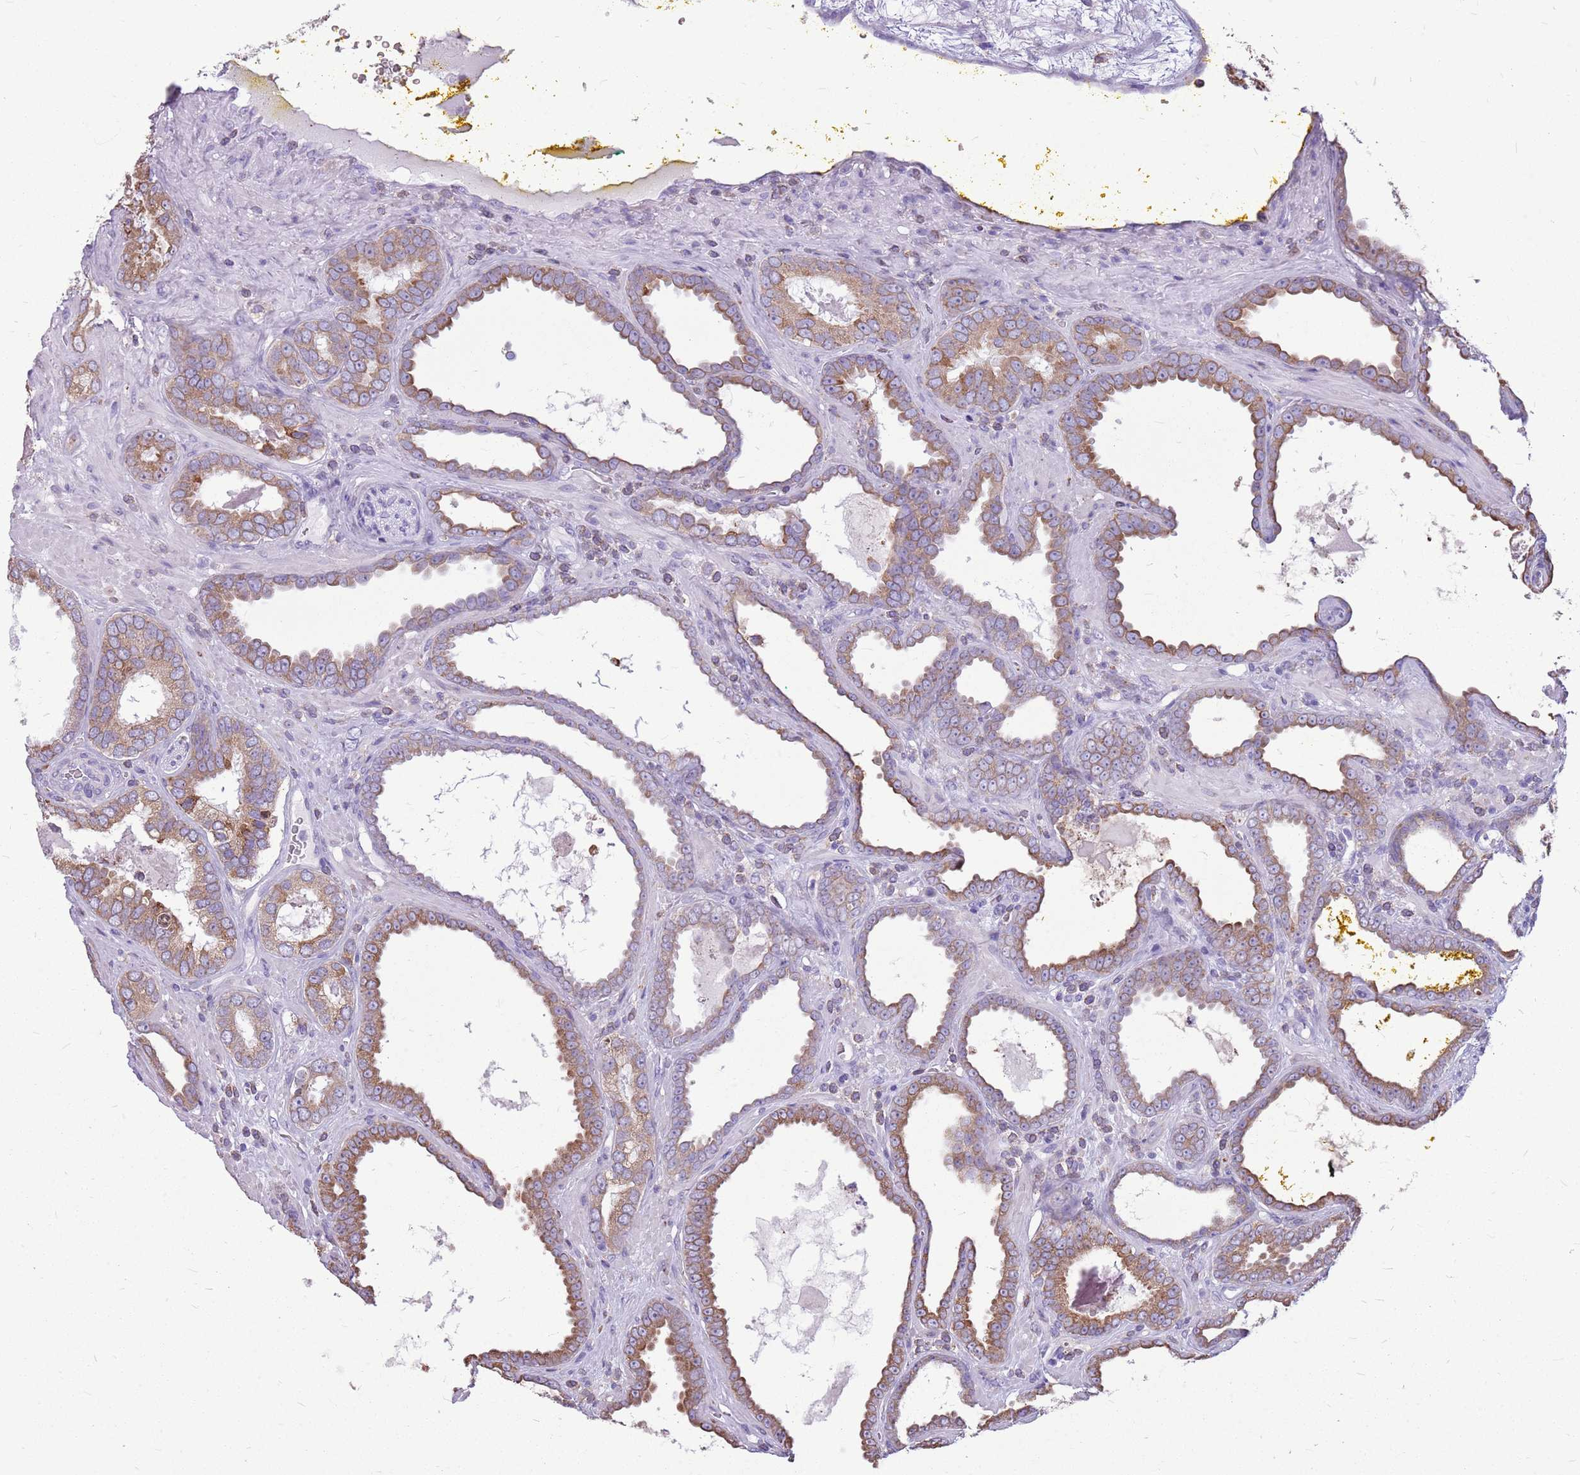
{"staining": {"intensity": "moderate", "quantity": ">75%", "location": "cytoplasmic/membranous"}, "tissue": "prostate cancer", "cell_type": "Tumor cells", "image_type": "cancer", "snomed": [{"axis": "morphology", "description": "Adenocarcinoma, High grade"}, {"axis": "topography", "description": "Prostate"}], "caption": "IHC staining of prostate cancer, which exhibits medium levels of moderate cytoplasmic/membranous positivity in about >75% of tumor cells indicating moderate cytoplasmic/membranous protein positivity. The staining was performed using DAB (brown) for protein detection and nuclei were counterstained in hematoxylin (blue).", "gene": "KCTD19", "patient": {"sex": "male", "age": 72}}